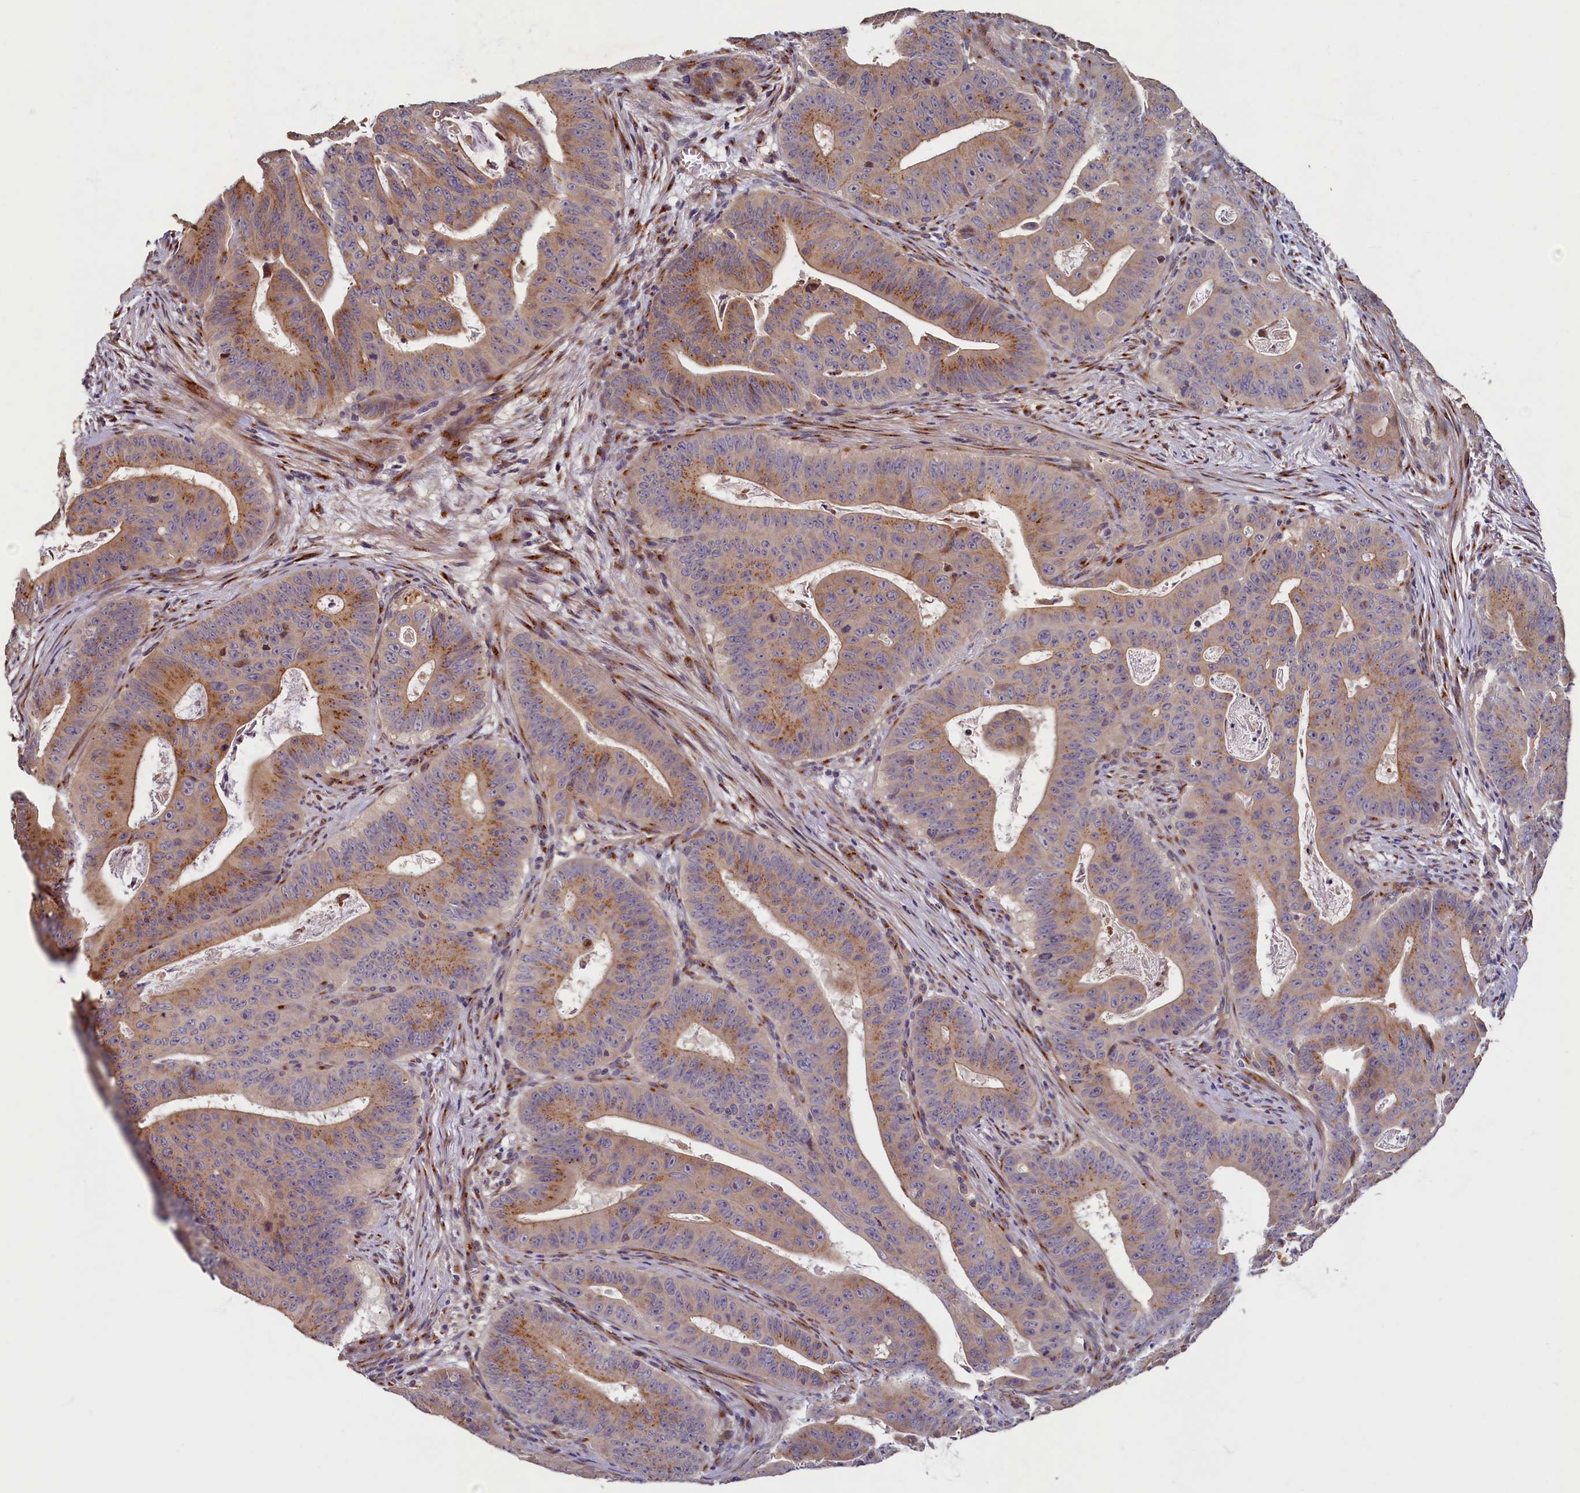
{"staining": {"intensity": "moderate", "quantity": ">75%", "location": "cytoplasmic/membranous"}, "tissue": "colorectal cancer", "cell_type": "Tumor cells", "image_type": "cancer", "snomed": [{"axis": "morphology", "description": "Adenocarcinoma, NOS"}, {"axis": "topography", "description": "Rectum"}], "caption": "Moderate cytoplasmic/membranous protein expression is identified in approximately >75% of tumor cells in colorectal adenocarcinoma.", "gene": "TMEM181", "patient": {"sex": "female", "age": 75}}